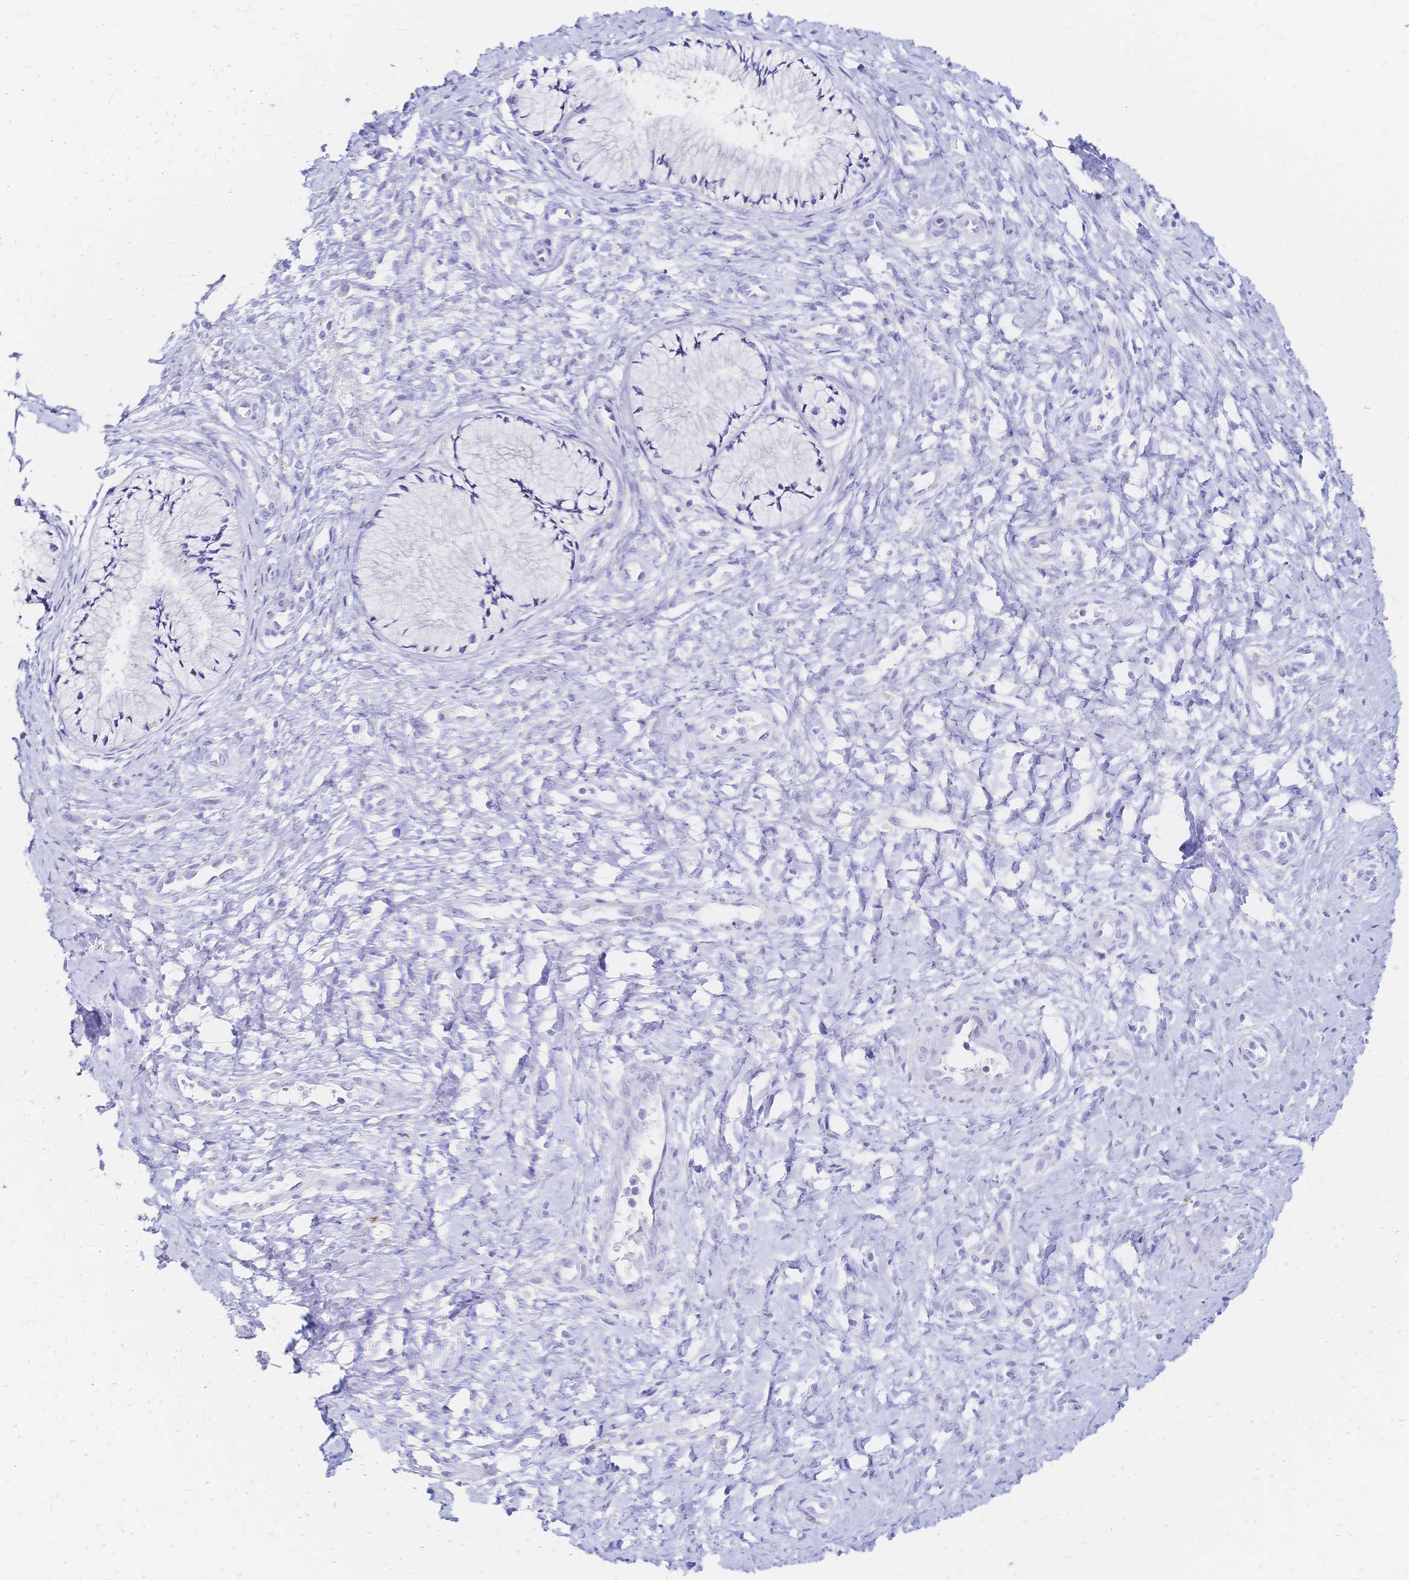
{"staining": {"intensity": "negative", "quantity": "none", "location": "none"}, "tissue": "cervix", "cell_type": "Glandular cells", "image_type": "normal", "snomed": [{"axis": "morphology", "description": "Normal tissue, NOS"}, {"axis": "topography", "description": "Cervix"}], "caption": "Immunohistochemistry histopathology image of normal cervix stained for a protein (brown), which displays no positivity in glandular cells. (DAB immunohistochemistry (IHC) visualized using brightfield microscopy, high magnification).", "gene": "SLC5A1", "patient": {"sex": "female", "age": 37}}